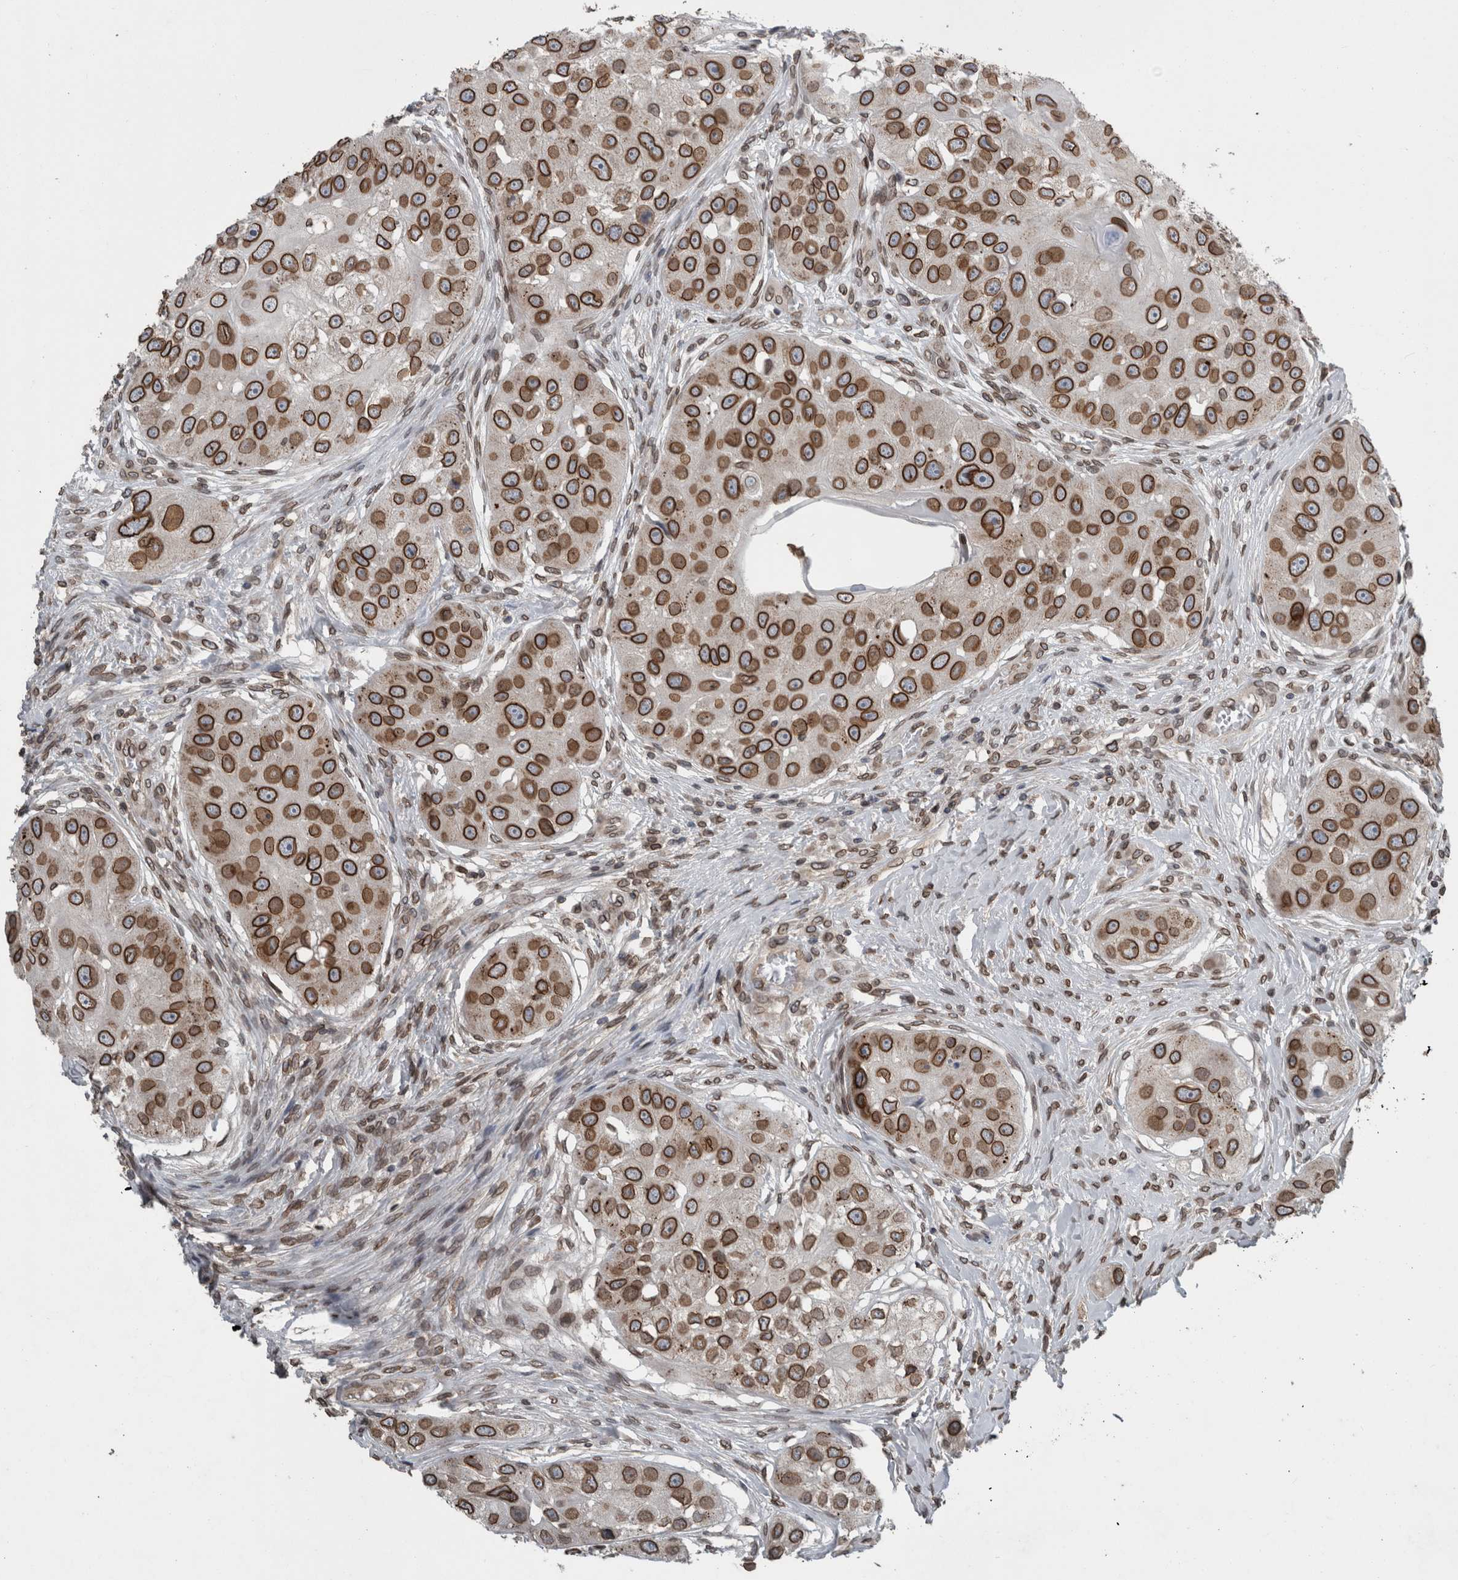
{"staining": {"intensity": "strong", "quantity": ">75%", "location": "cytoplasmic/membranous,nuclear"}, "tissue": "head and neck cancer", "cell_type": "Tumor cells", "image_type": "cancer", "snomed": [{"axis": "morphology", "description": "Normal tissue, NOS"}, {"axis": "morphology", "description": "Squamous cell carcinoma, NOS"}, {"axis": "topography", "description": "Skeletal muscle"}, {"axis": "topography", "description": "Head-Neck"}], "caption": "Head and neck cancer (squamous cell carcinoma) stained with DAB (3,3'-diaminobenzidine) immunohistochemistry demonstrates high levels of strong cytoplasmic/membranous and nuclear staining in about >75% of tumor cells. Ihc stains the protein of interest in brown and the nuclei are stained blue.", "gene": "RANBP2", "patient": {"sex": "male", "age": 51}}